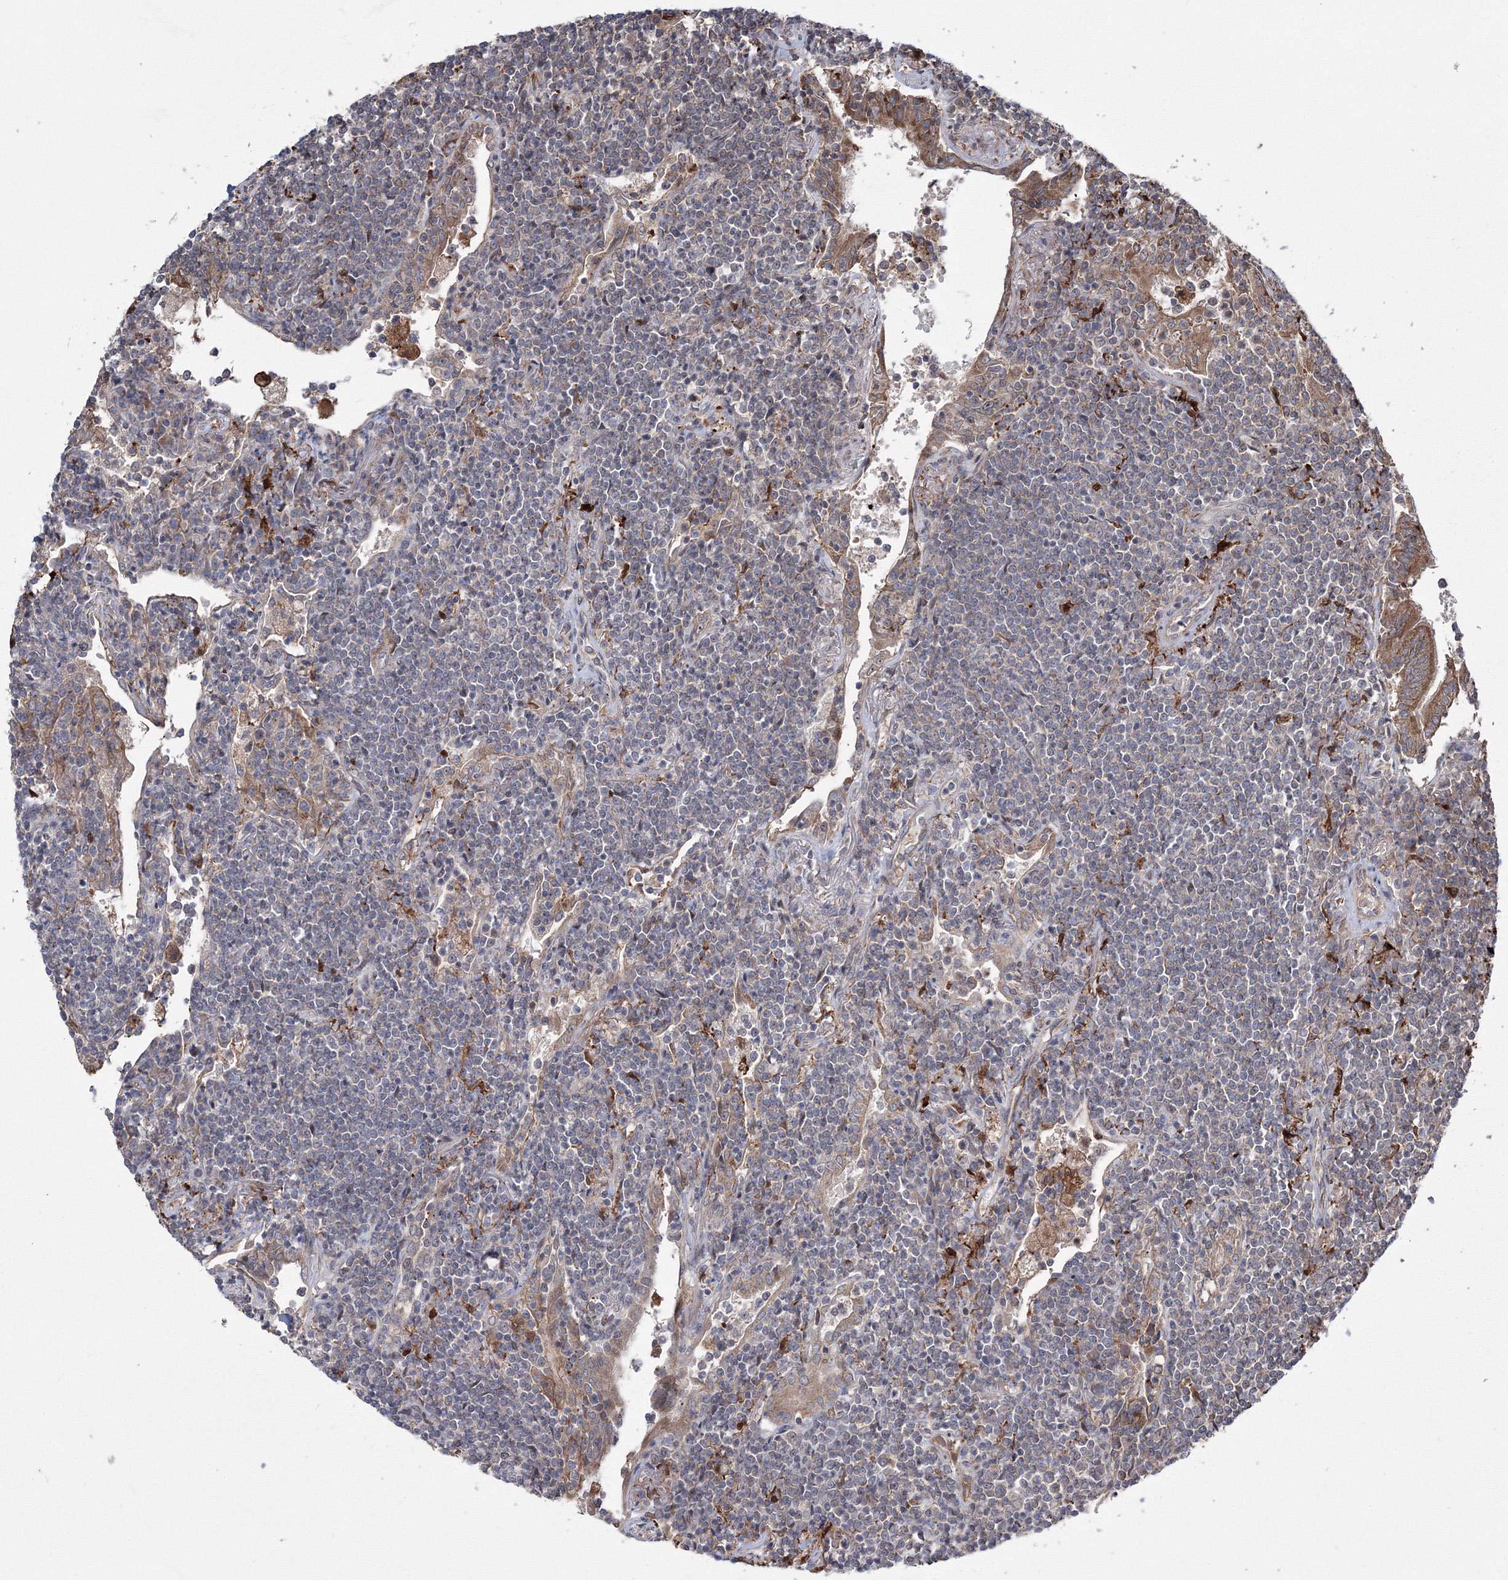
{"staining": {"intensity": "negative", "quantity": "none", "location": "none"}, "tissue": "lymphoma", "cell_type": "Tumor cells", "image_type": "cancer", "snomed": [{"axis": "morphology", "description": "Malignant lymphoma, non-Hodgkin's type, Low grade"}, {"axis": "topography", "description": "Lung"}], "caption": "Human lymphoma stained for a protein using immunohistochemistry displays no positivity in tumor cells.", "gene": "RANBP3L", "patient": {"sex": "female", "age": 71}}